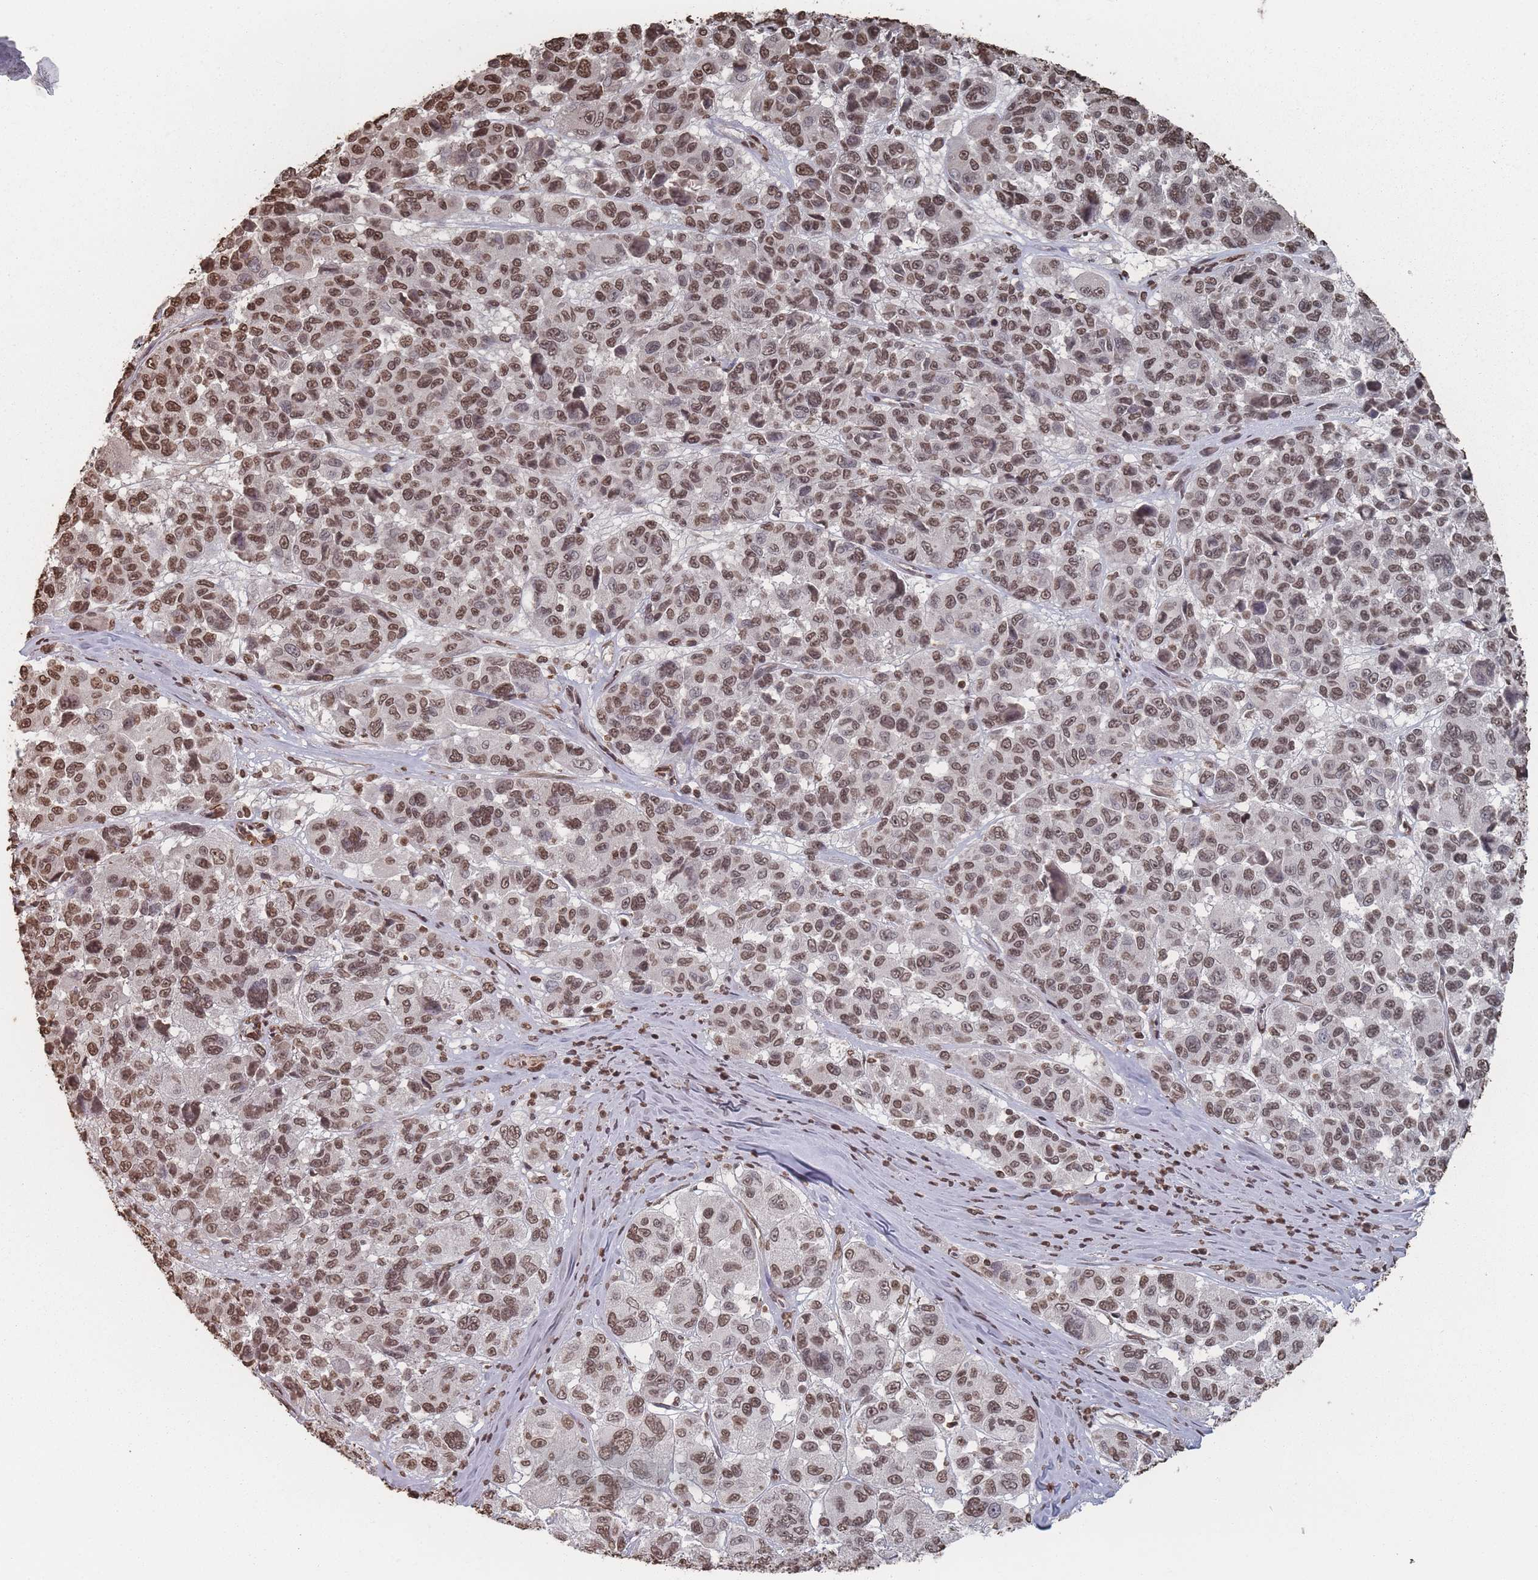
{"staining": {"intensity": "moderate", "quantity": ">75%", "location": "nuclear"}, "tissue": "melanoma", "cell_type": "Tumor cells", "image_type": "cancer", "snomed": [{"axis": "morphology", "description": "Malignant melanoma, NOS"}, {"axis": "topography", "description": "Skin"}], "caption": "Tumor cells reveal moderate nuclear positivity in approximately >75% of cells in melanoma.", "gene": "PLEKHG5", "patient": {"sex": "female", "age": 66}}